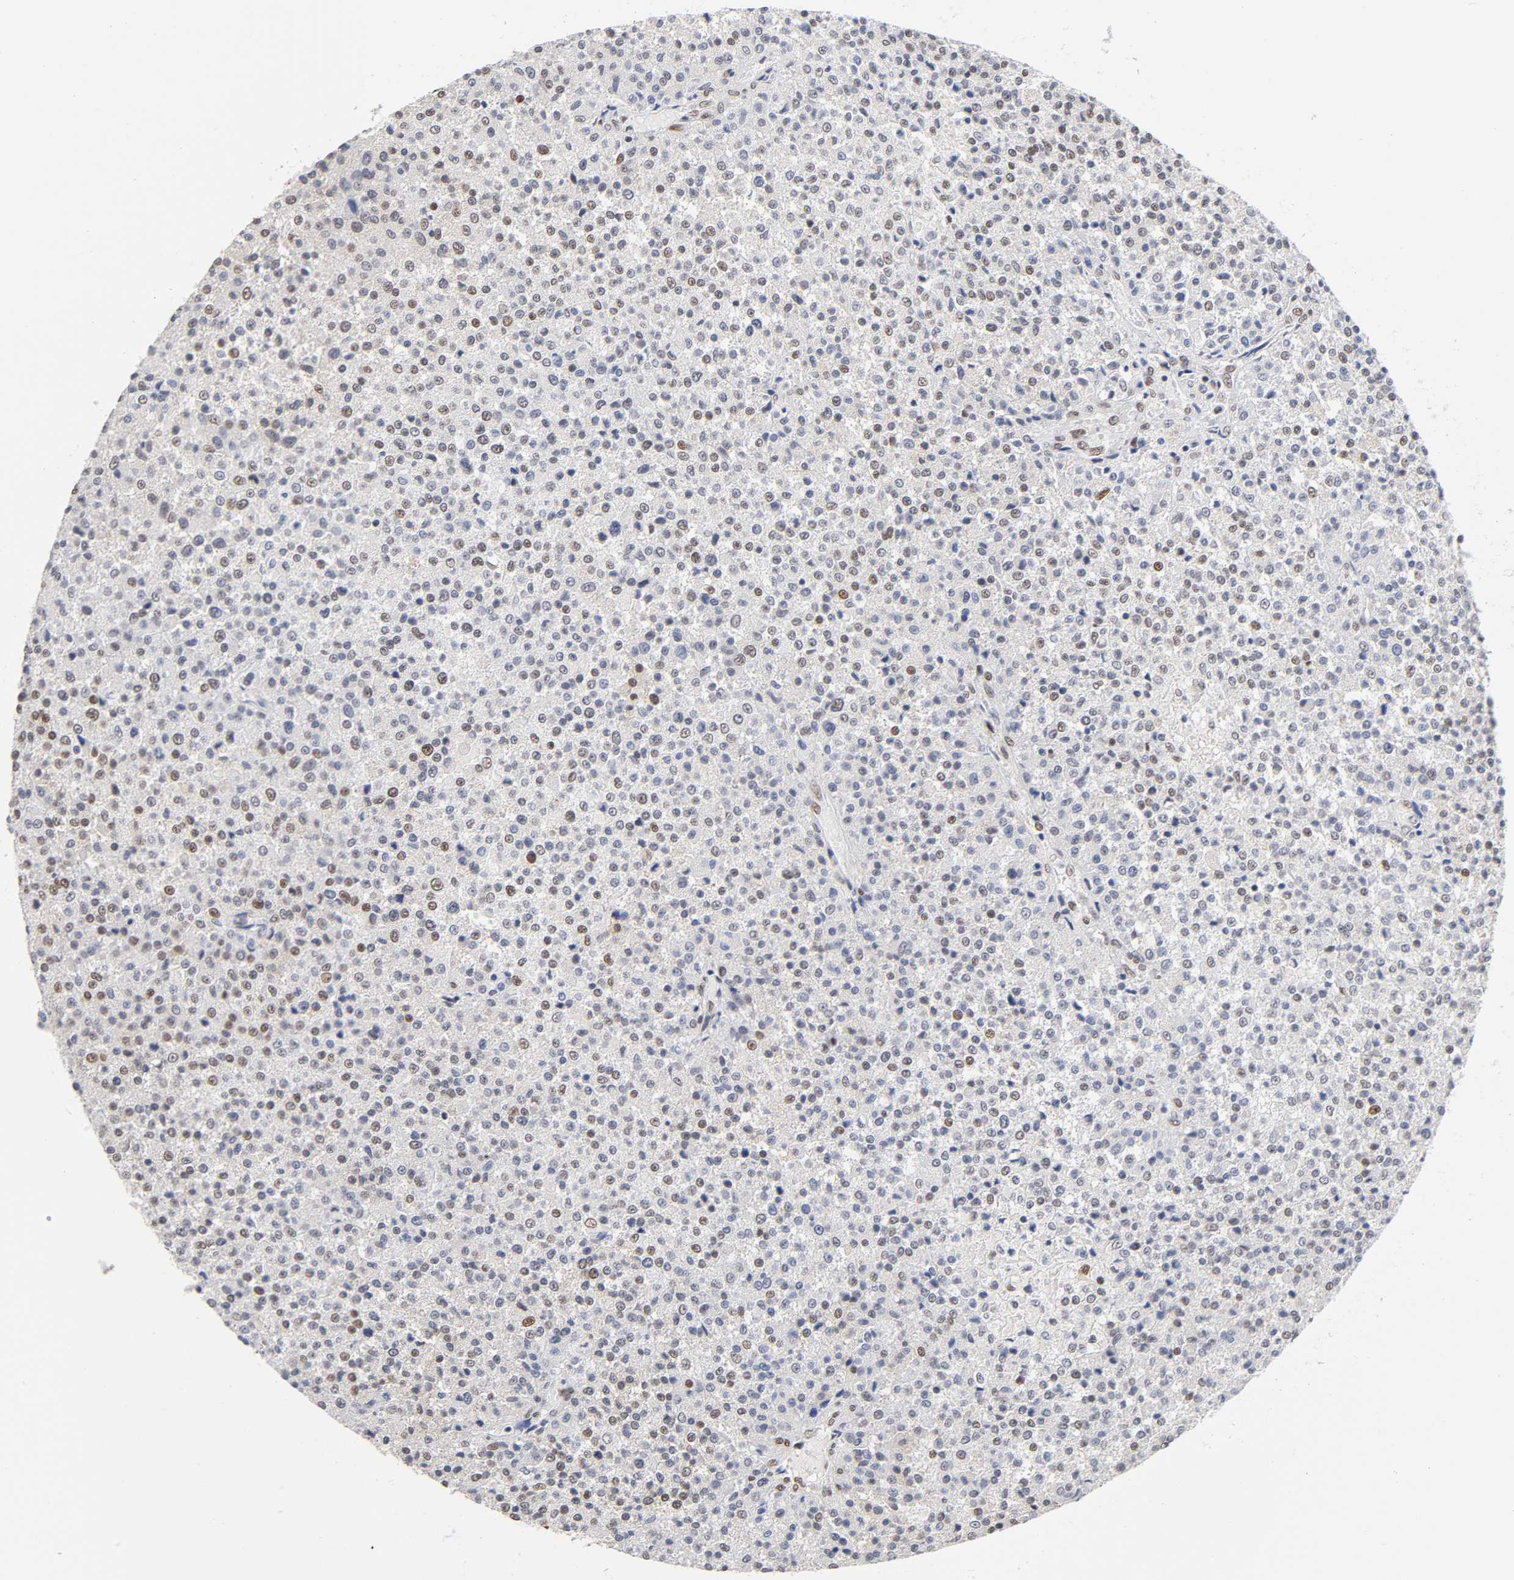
{"staining": {"intensity": "weak", "quantity": "<25%", "location": "nuclear"}, "tissue": "testis cancer", "cell_type": "Tumor cells", "image_type": "cancer", "snomed": [{"axis": "morphology", "description": "Seminoma, NOS"}, {"axis": "topography", "description": "Testis"}], "caption": "This is an immunohistochemistry (IHC) histopathology image of human testis seminoma. There is no staining in tumor cells.", "gene": "NR3C1", "patient": {"sex": "male", "age": 59}}